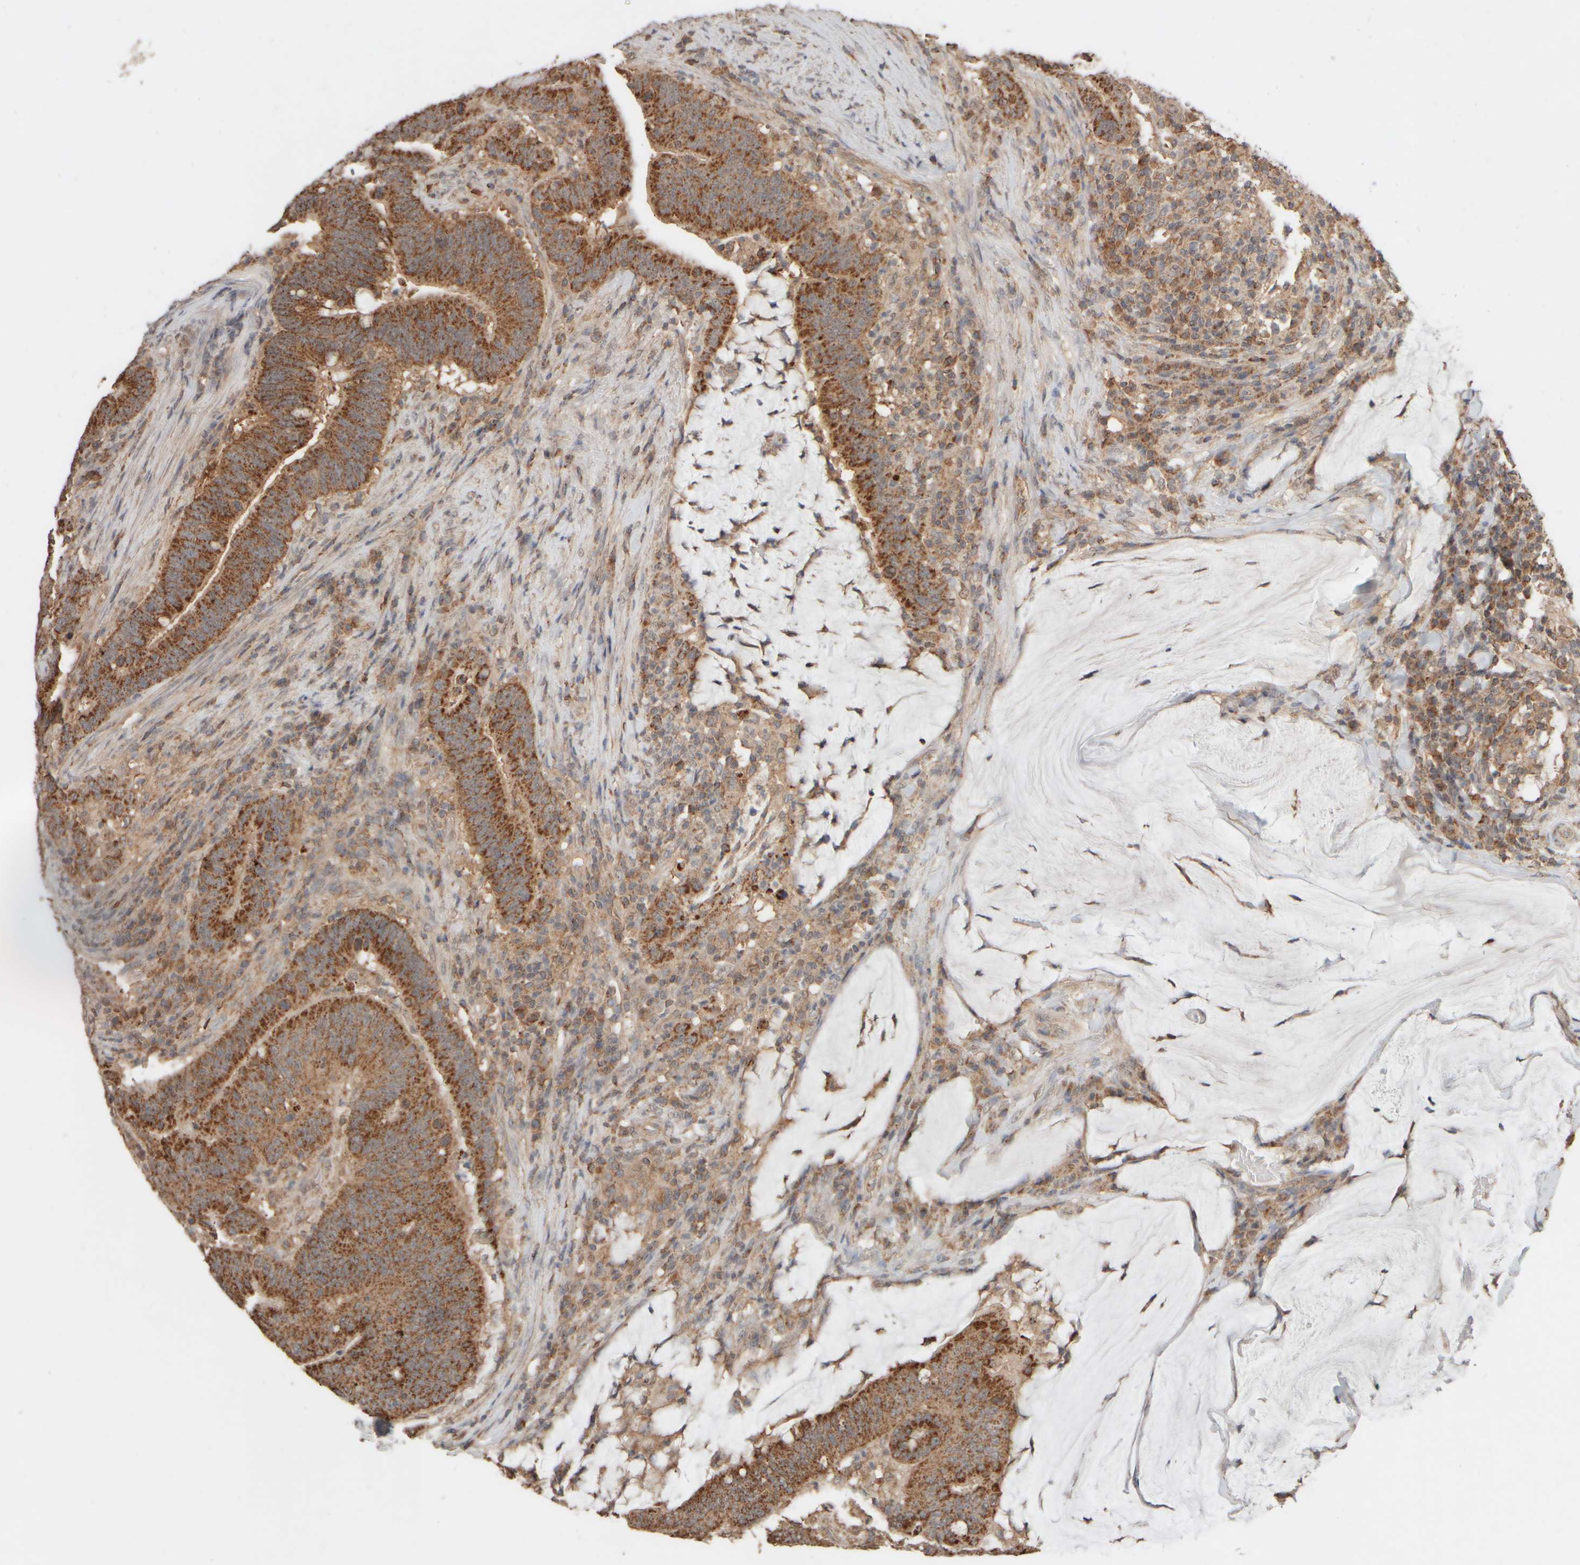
{"staining": {"intensity": "strong", "quantity": ">75%", "location": "cytoplasmic/membranous"}, "tissue": "colorectal cancer", "cell_type": "Tumor cells", "image_type": "cancer", "snomed": [{"axis": "morphology", "description": "Normal tissue, NOS"}, {"axis": "morphology", "description": "Adenocarcinoma, NOS"}, {"axis": "topography", "description": "Colon"}], "caption": "Immunohistochemistry of human adenocarcinoma (colorectal) reveals high levels of strong cytoplasmic/membranous positivity in approximately >75% of tumor cells.", "gene": "EIF2B3", "patient": {"sex": "female", "age": 66}}